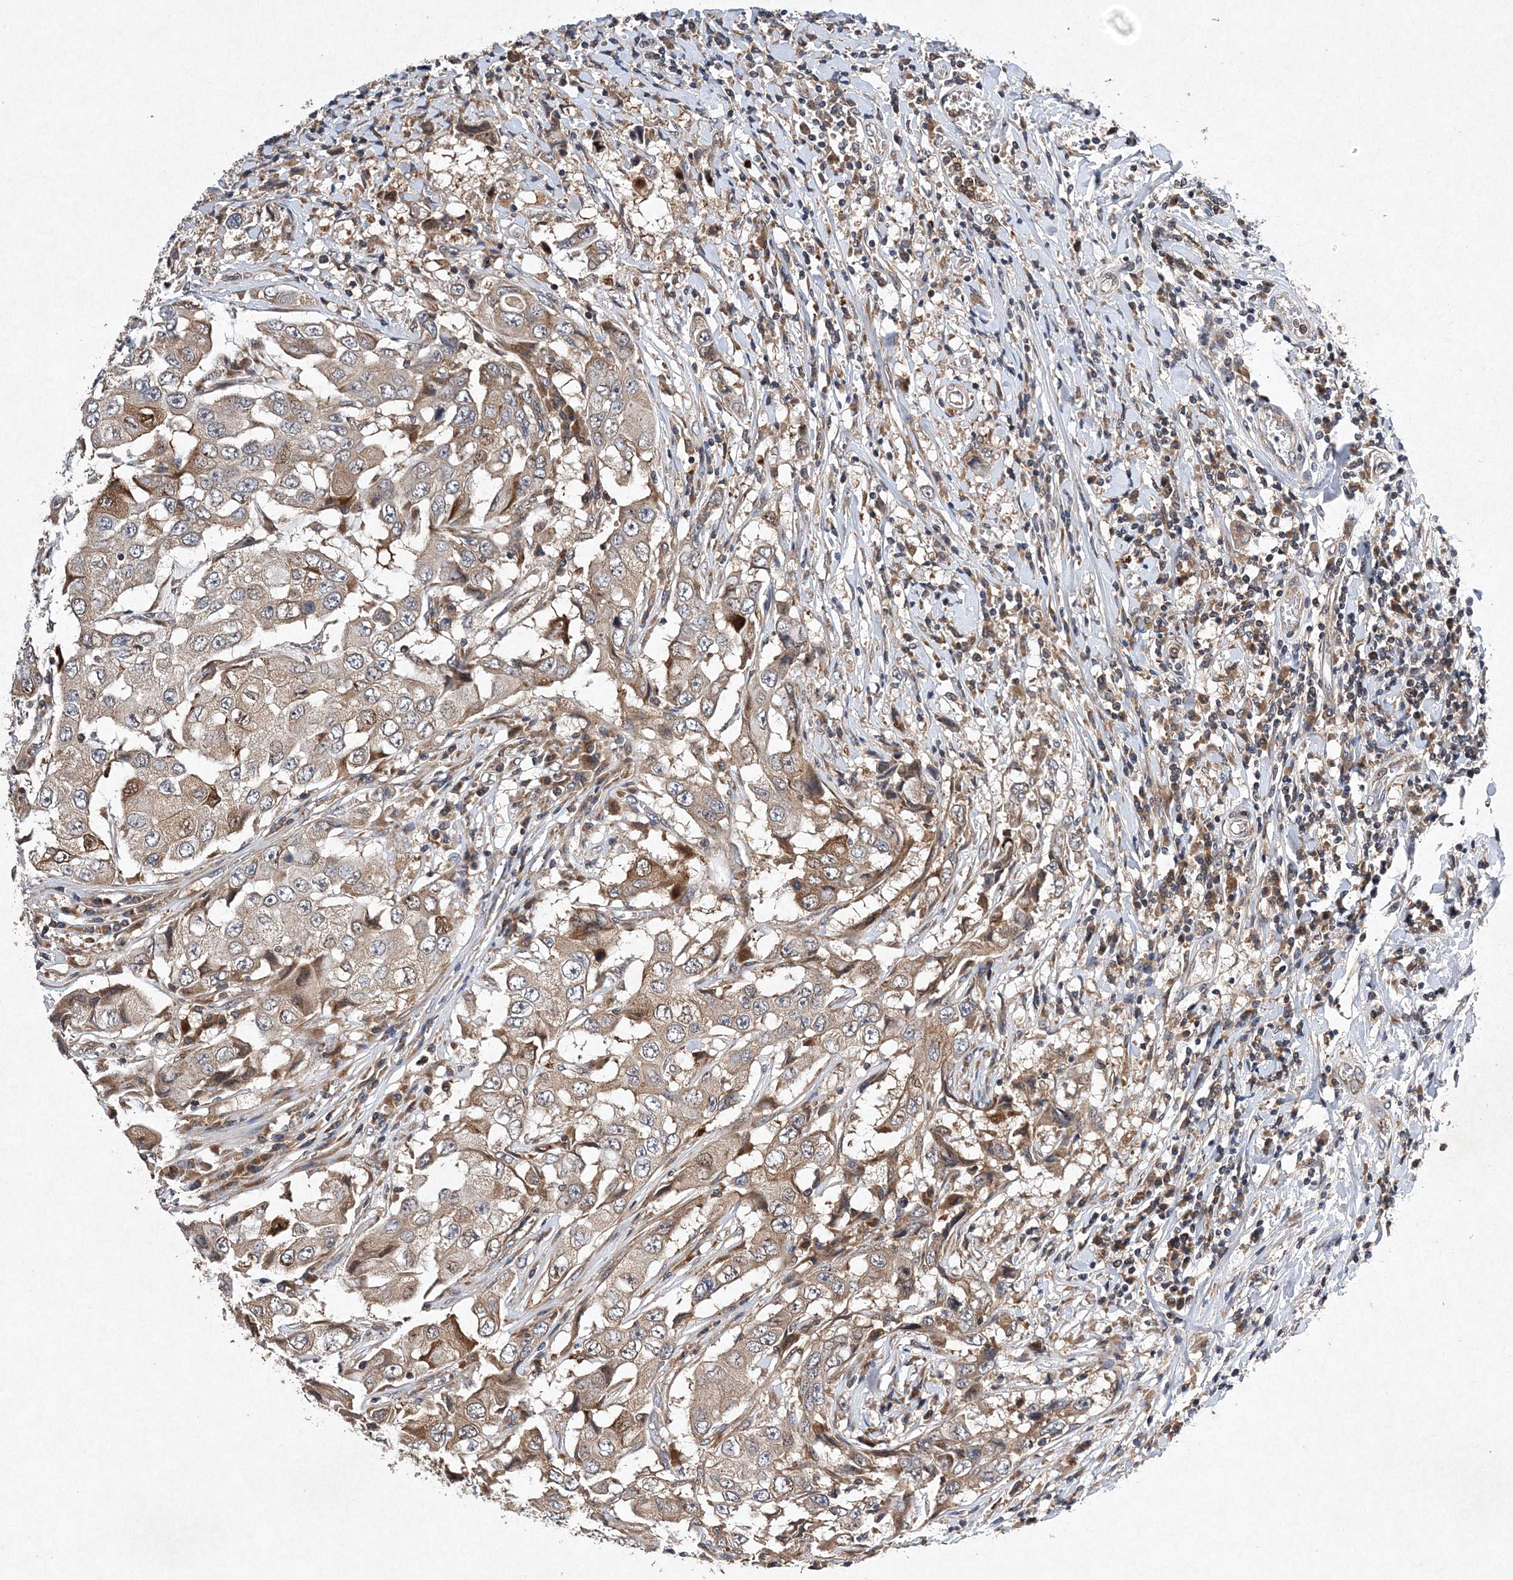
{"staining": {"intensity": "weak", "quantity": ">75%", "location": "cytoplasmic/membranous"}, "tissue": "breast cancer", "cell_type": "Tumor cells", "image_type": "cancer", "snomed": [{"axis": "morphology", "description": "Duct carcinoma"}, {"axis": "topography", "description": "Breast"}], "caption": "Immunohistochemical staining of infiltrating ductal carcinoma (breast) demonstrates low levels of weak cytoplasmic/membranous positivity in about >75% of tumor cells.", "gene": "PROSER1", "patient": {"sex": "female", "age": 27}}